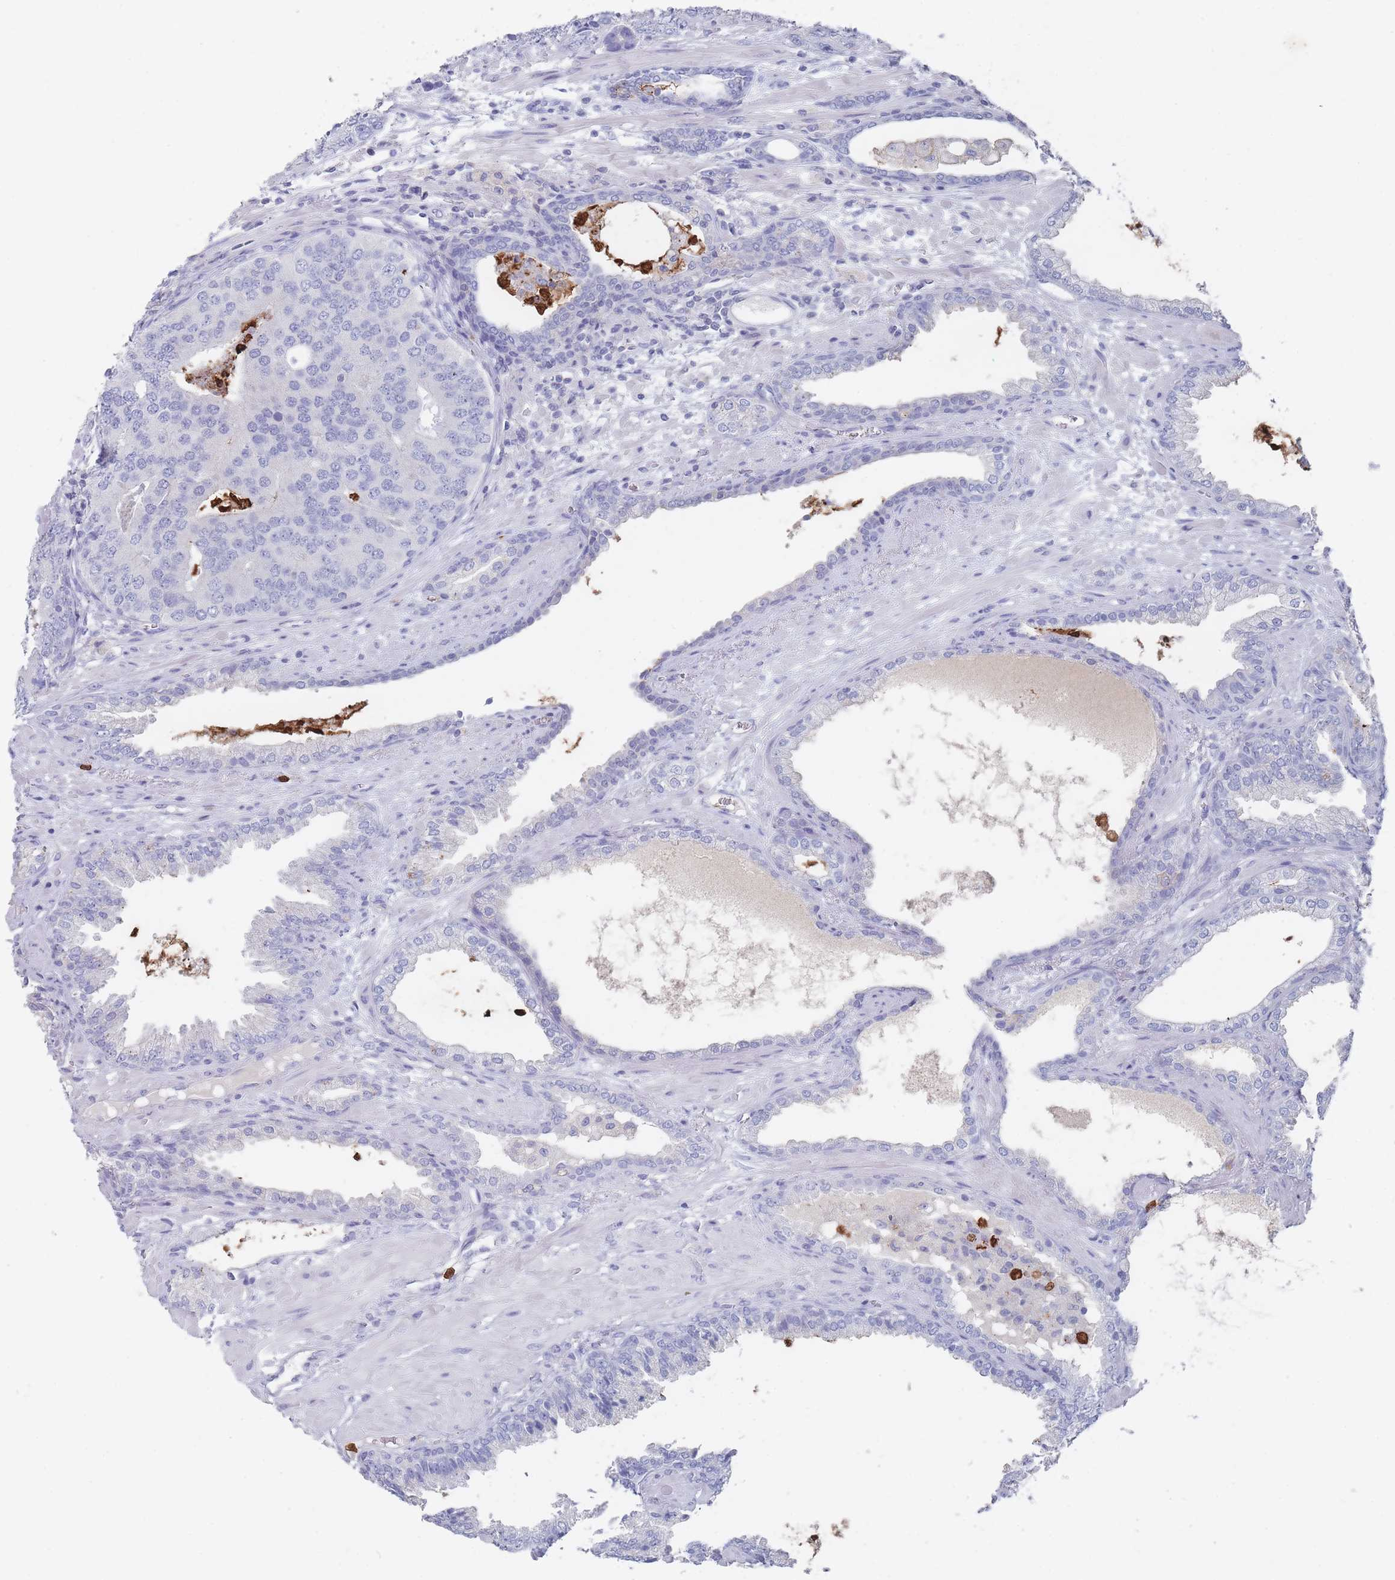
{"staining": {"intensity": "negative", "quantity": "none", "location": "none"}, "tissue": "prostate cancer", "cell_type": "Tumor cells", "image_type": "cancer", "snomed": [{"axis": "morphology", "description": "Adenocarcinoma, High grade"}, {"axis": "topography", "description": "Prostate"}], "caption": "This is an IHC histopathology image of human prostate cancer. There is no positivity in tumor cells.", "gene": "ATP1A3", "patient": {"sex": "male", "age": 71}}